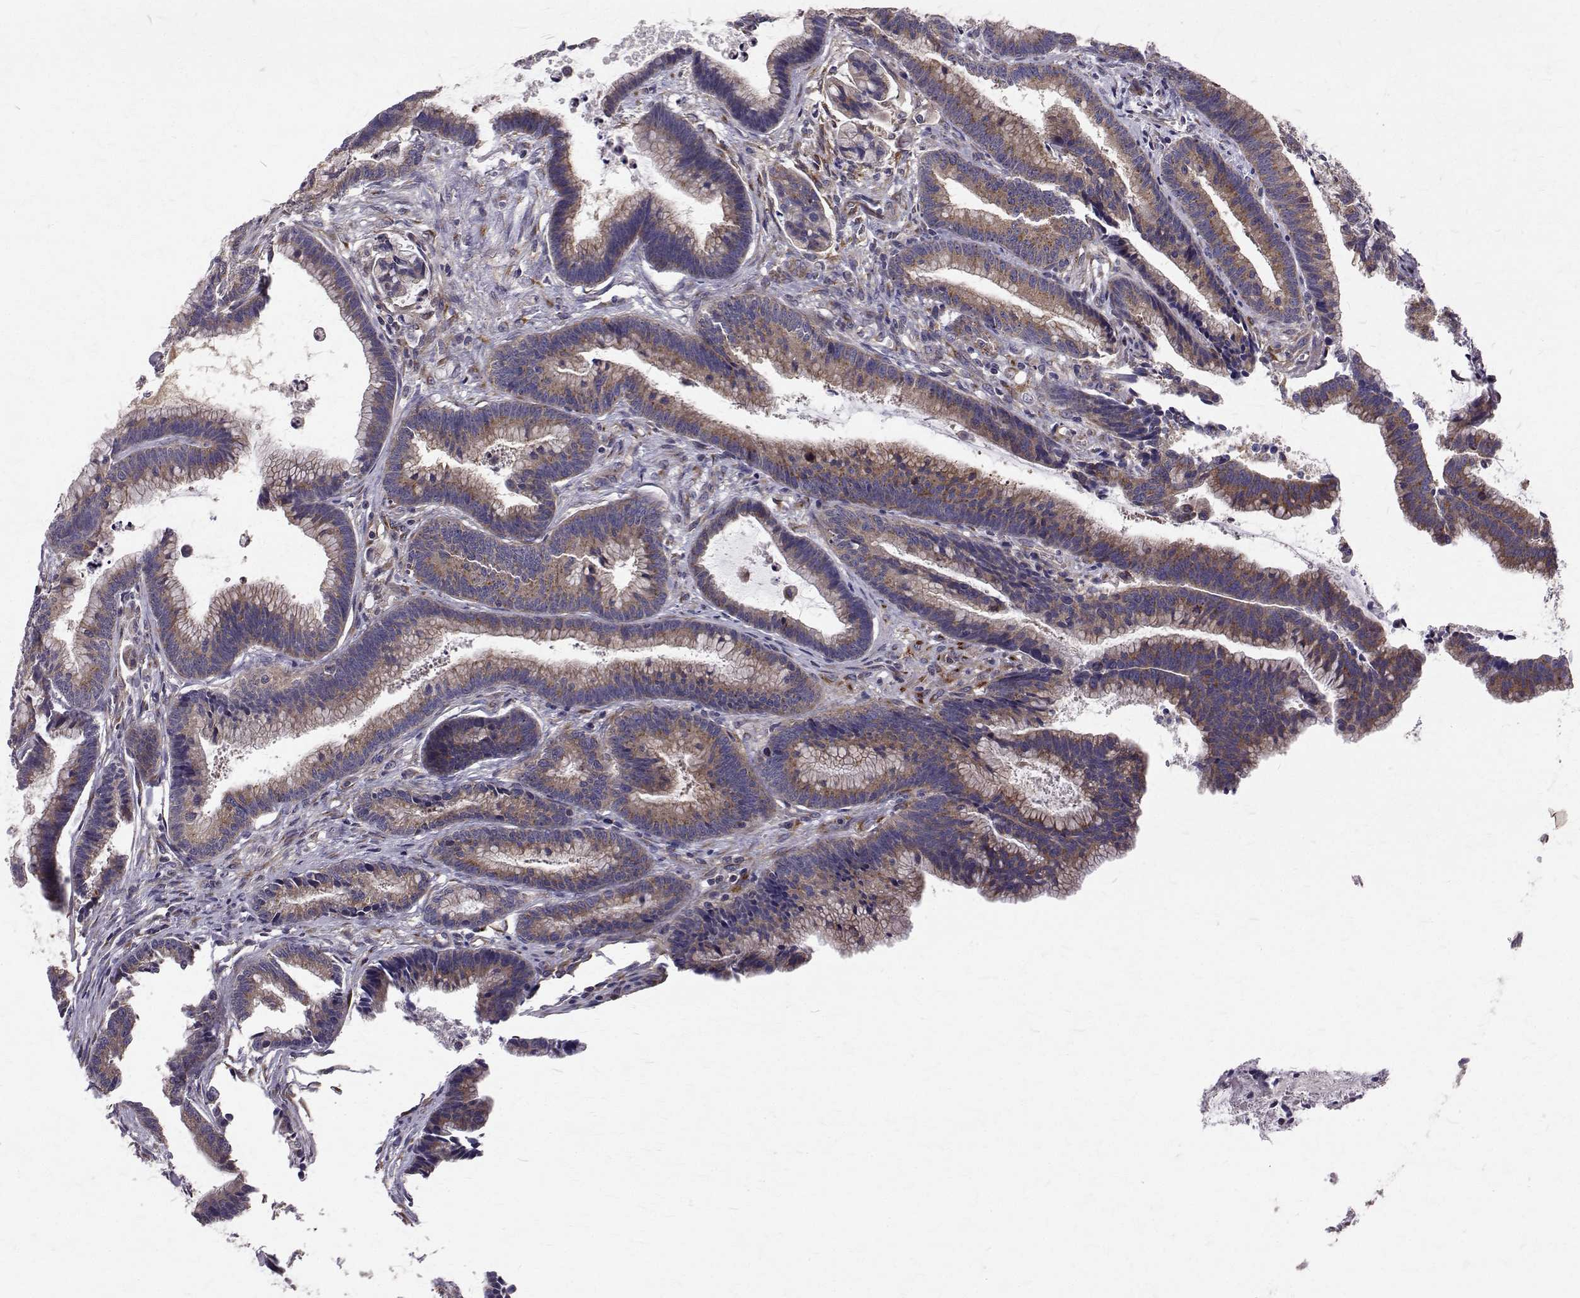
{"staining": {"intensity": "moderate", "quantity": "25%-75%", "location": "cytoplasmic/membranous"}, "tissue": "colorectal cancer", "cell_type": "Tumor cells", "image_type": "cancer", "snomed": [{"axis": "morphology", "description": "Adenocarcinoma, NOS"}, {"axis": "topography", "description": "Colon"}], "caption": "Protein analysis of colorectal cancer tissue exhibits moderate cytoplasmic/membranous positivity in about 25%-75% of tumor cells.", "gene": "ARFGAP1", "patient": {"sex": "female", "age": 78}}